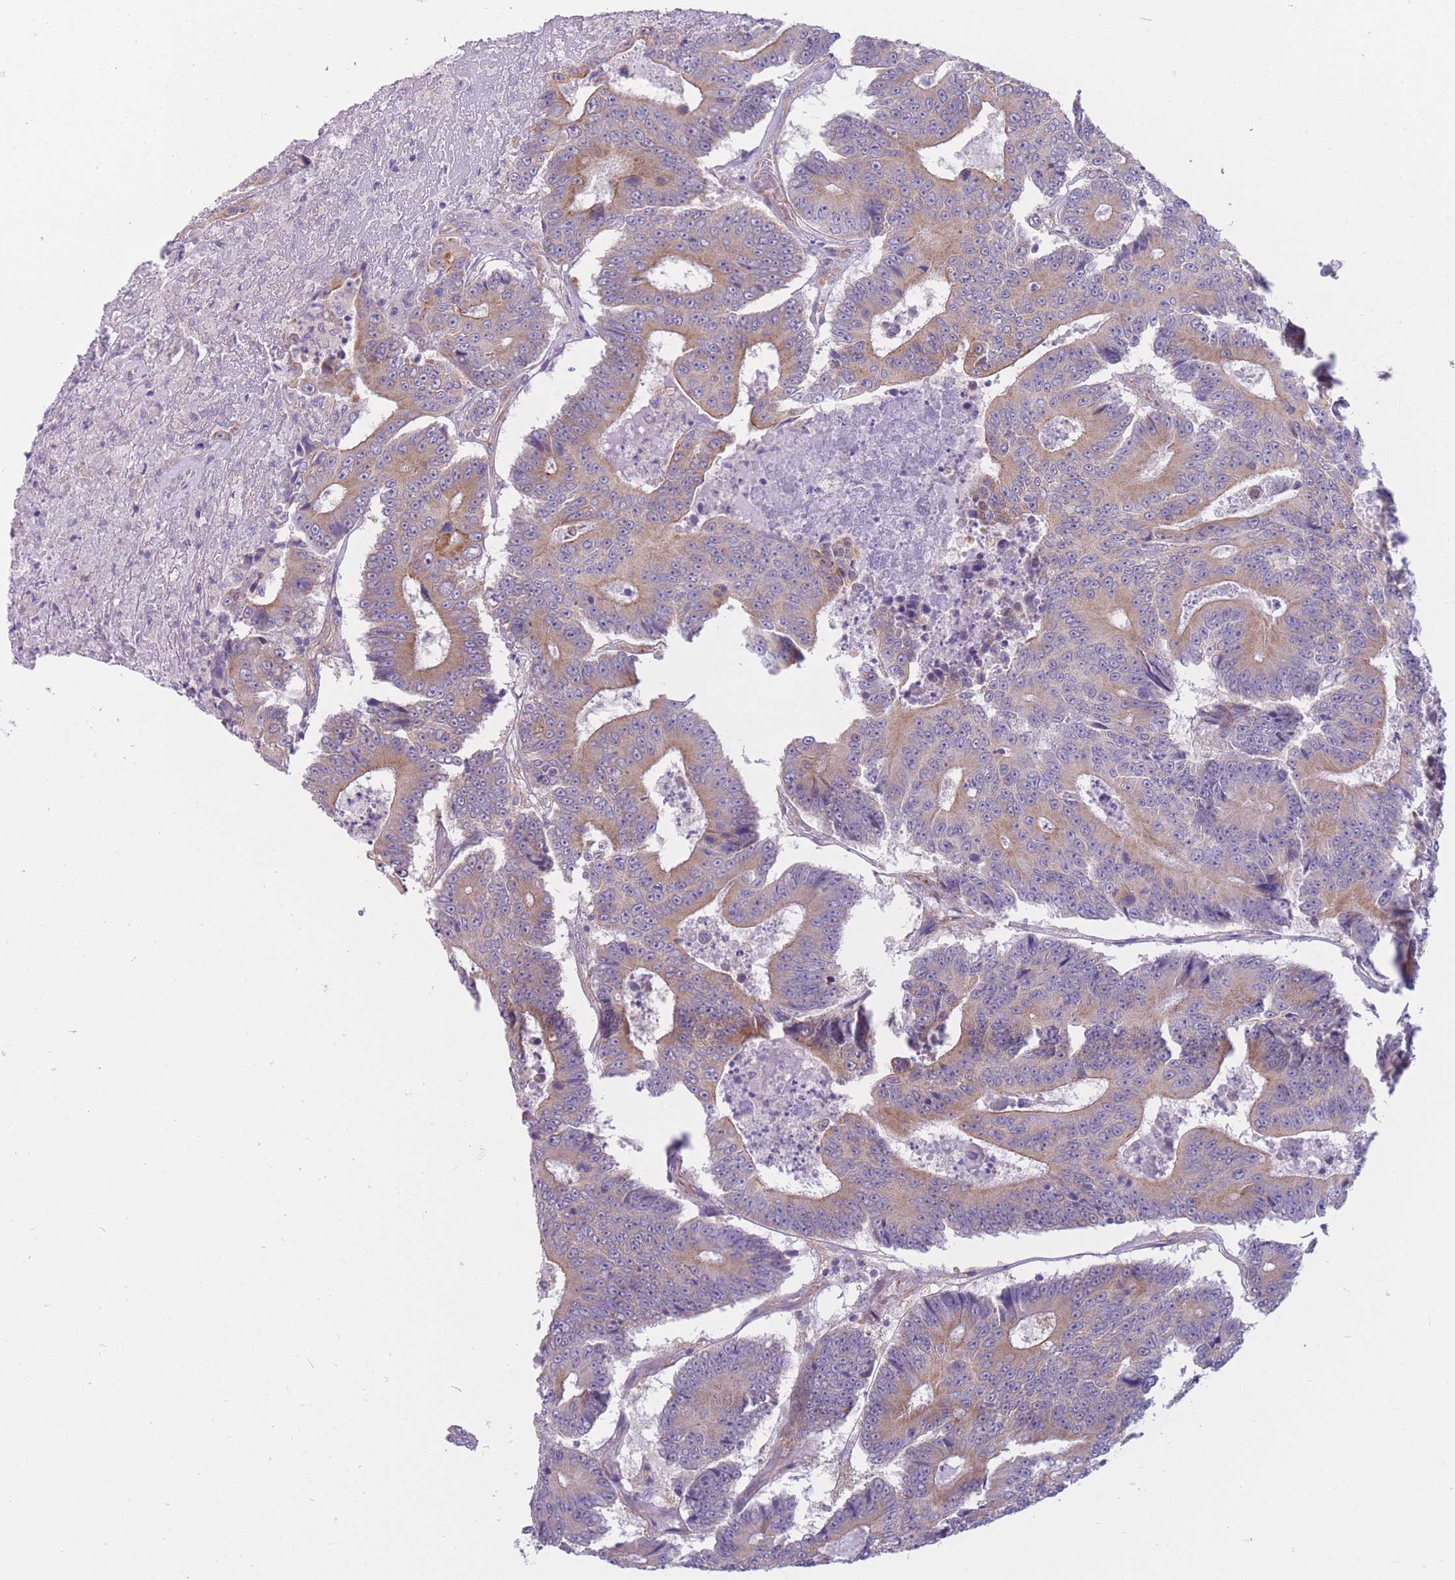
{"staining": {"intensity": "moderate", "quantity": "25%-75%", "location": "cytoplasmic/membranous"}, "tissue": "colorectal cancer", "cell_type": "Tumor cells", "image_type": "cancer", "snomed": [{"axis": "morphology", "description": "Adenocarcinoma, NOS"}, {"axis": "topography", "description": "Colon"}], "caption": "Brown immunohistochemical staining in colorectal cancer displays moderate cytoplasmic/membranous expression in about 25%-75% of tumor cells. The staining was performed using DAB (3,3'-diaminobenzidine), with brown indicating positive protein expression. Nuclei are stained blue with hematoxylin.", "gene": "SERPINB3", "patient": {"sex": "male", "age": 83}}